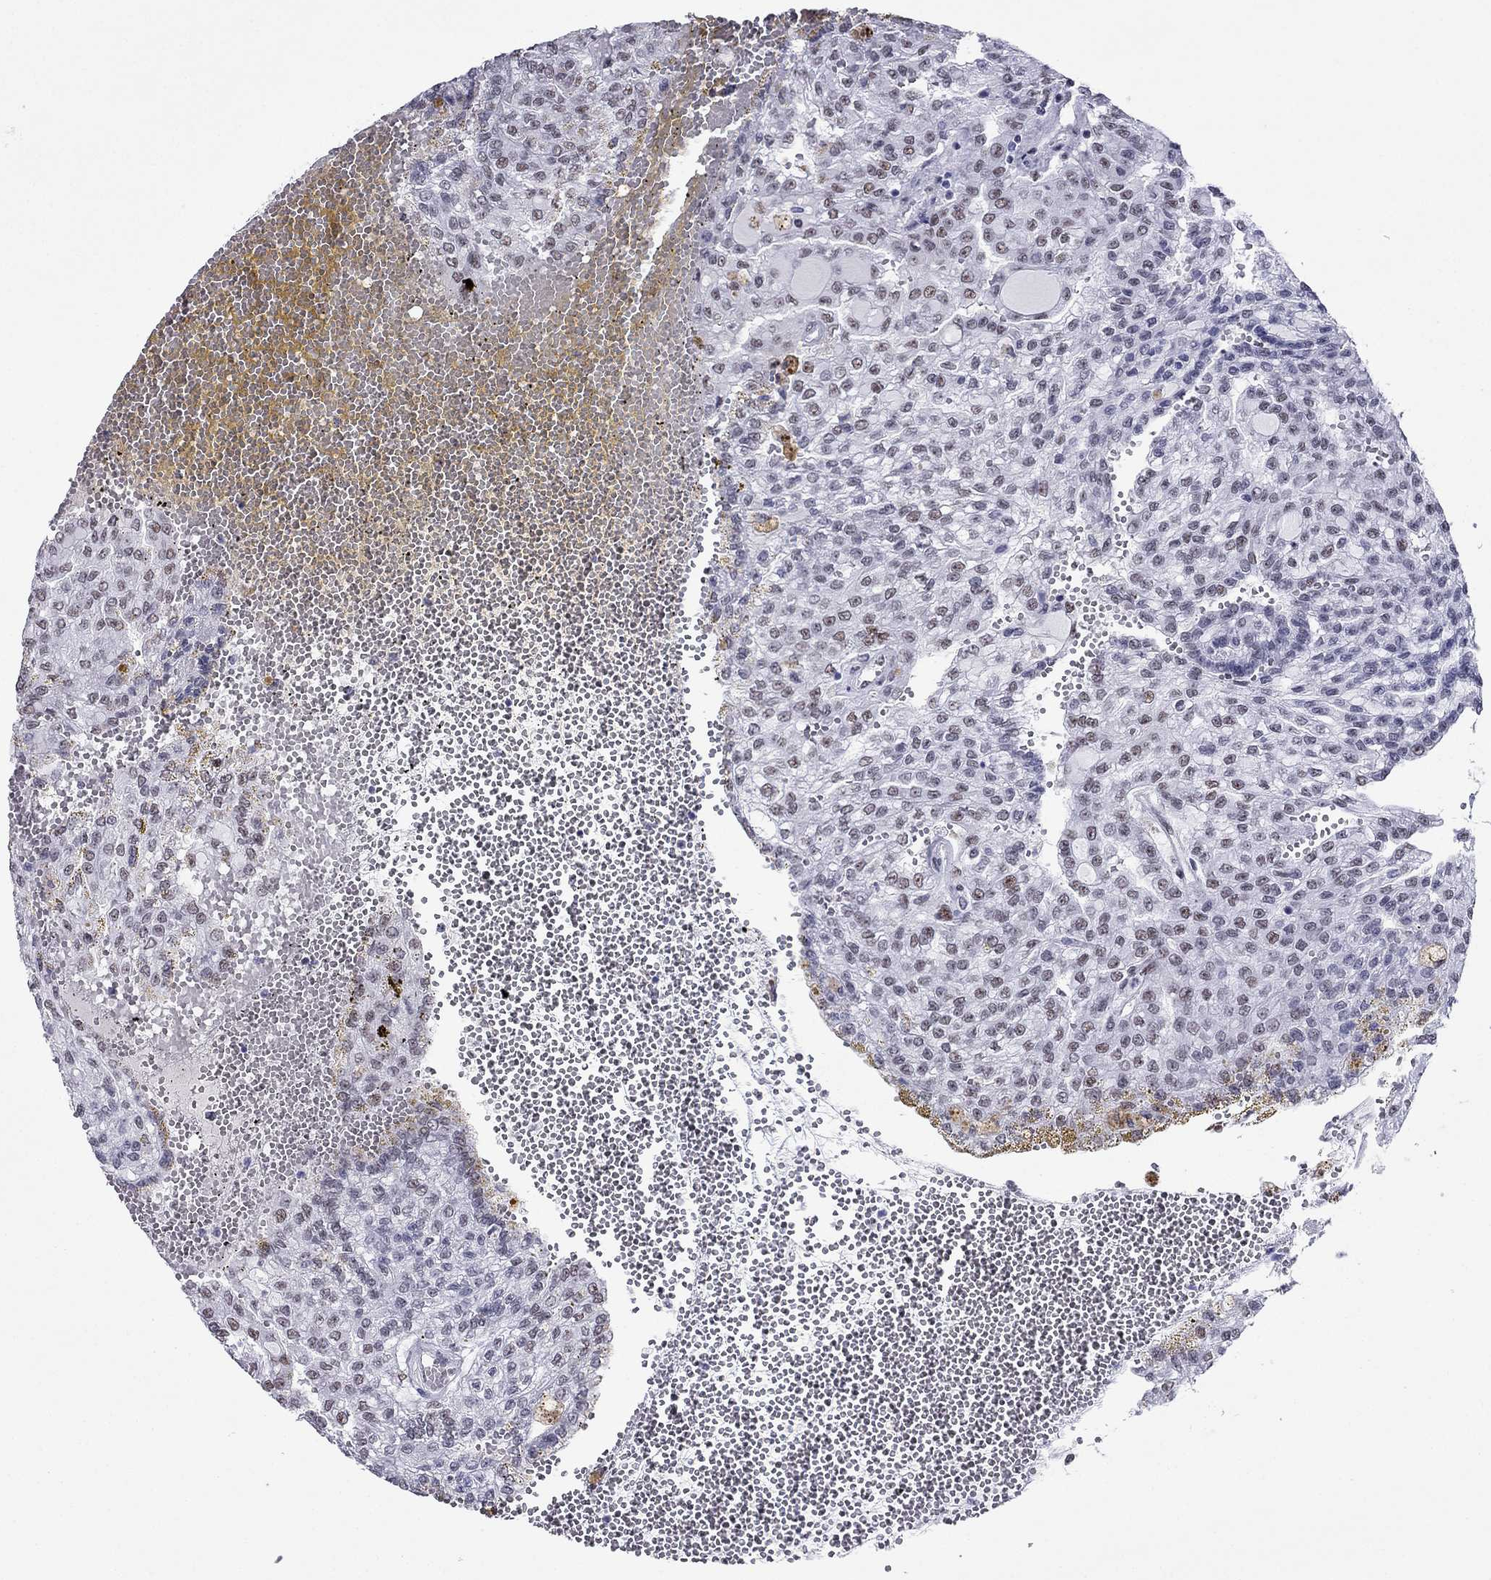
{"staining": {"intensity": "moderate", "quantity": "<25%", "location": "nuclear"}, "tissue": "renal cancer", "cell_type": "Tumor cells", "image_type": "cancer", "snomed": [{"axis": "morphology", "description": "Adenocarcinoma, NOS"}, {"axis": "topography", "description": "Kidney"}], "caption": "A high-resolution image shows immunohistochemistry (IHC) staining of renal cancer (adenocarcinoma), which shows moderate nuclear staining in about <25% of tumor cells.", "gene": "PPM1G", "patient": {"sex": "male", "age": 63}}